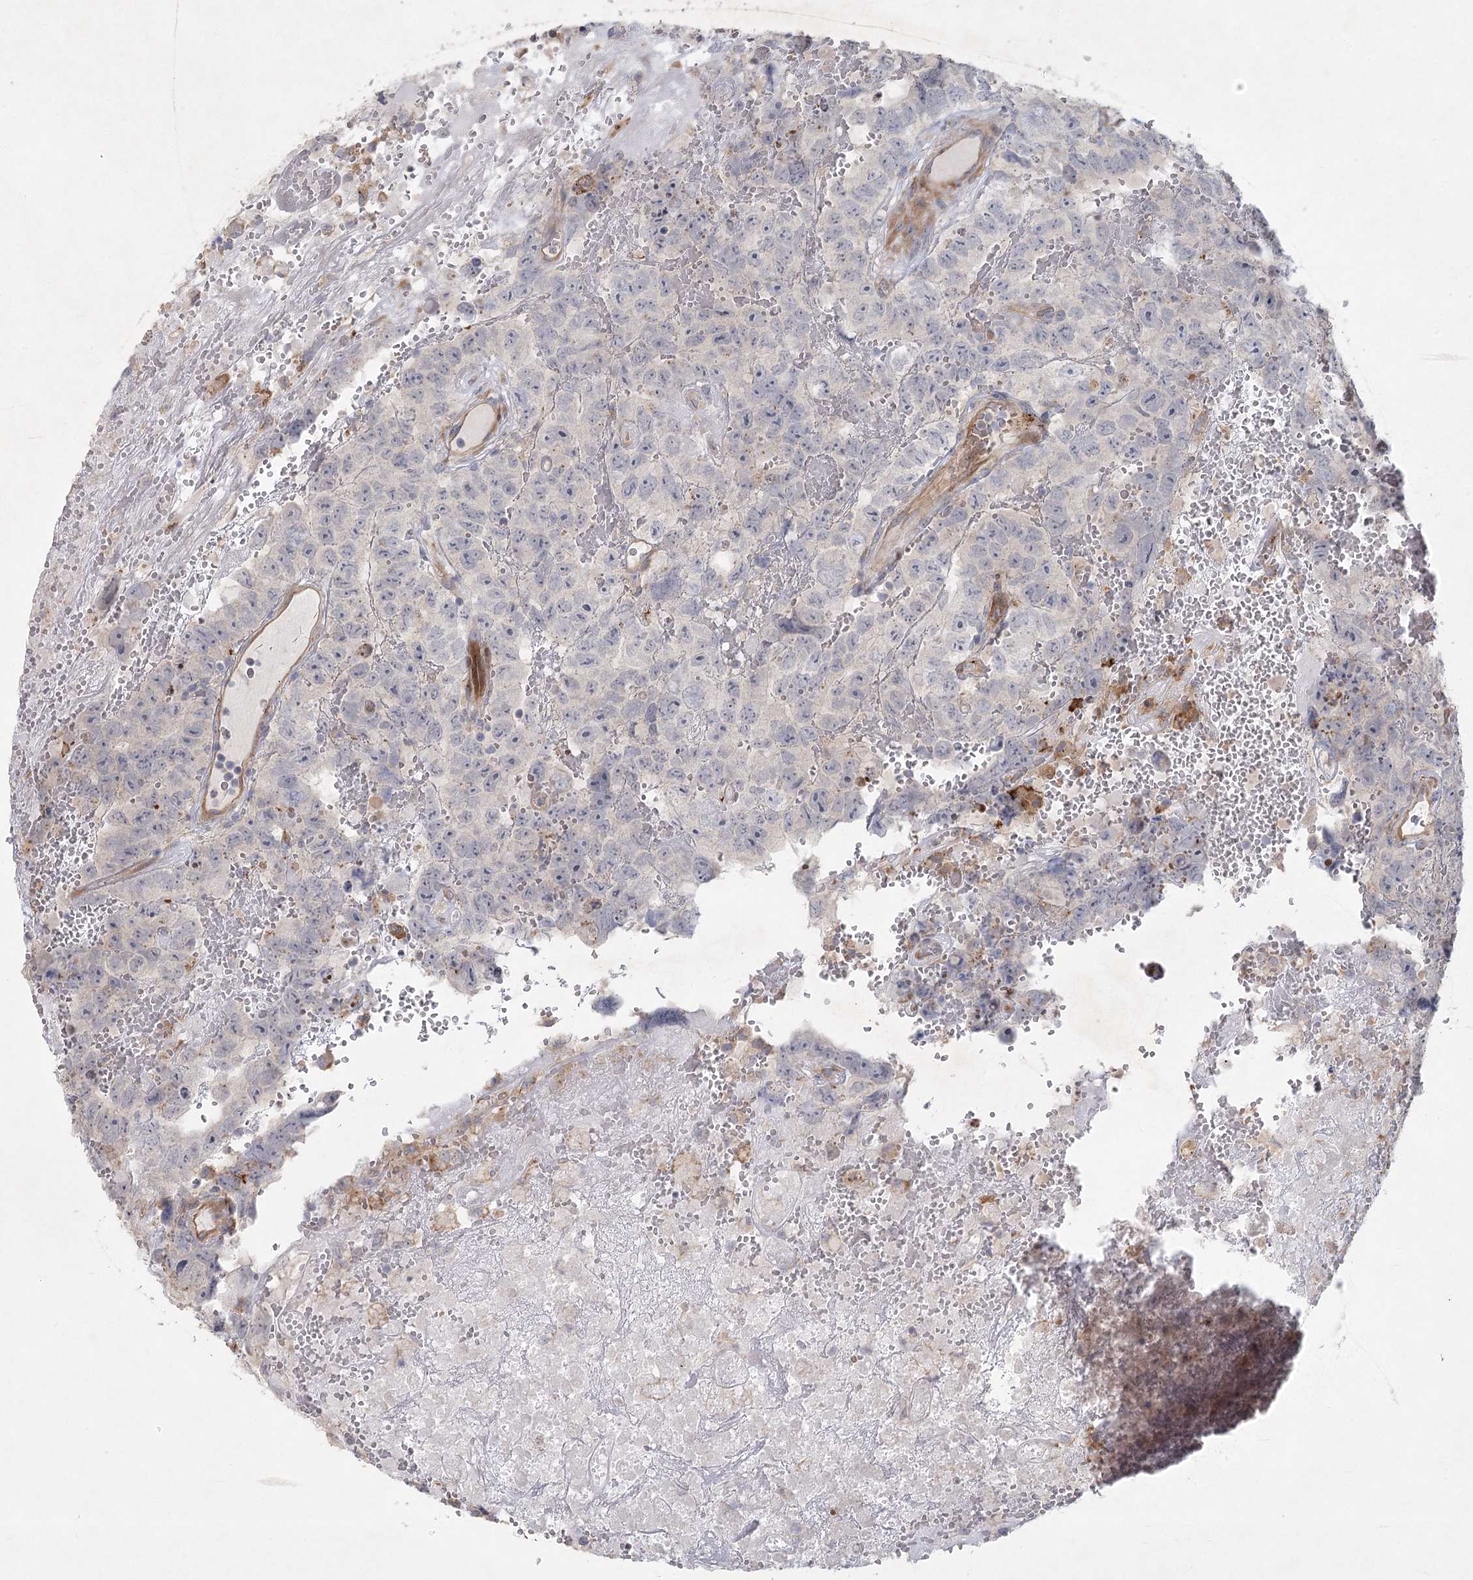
{"staining": {"intensity": "negative", "quantity": "none", "location": "none"}, "tissue": "testis cancer", "cell_type": "Tumor cells", "image_type": "cancer", "snomed": [{"axis": "morphology", "description": "Carcinoma, Embryonal, NOS"}, {"axis": "topography", "description": "Testis"}], "caption": "The histopathology image demonstrates no staining of tumor cells in testis cancer. (DAB immunohistochemistry, high magnification).", "gene": "FAM110C", "patient": {"sex": "male", "age": 45}}